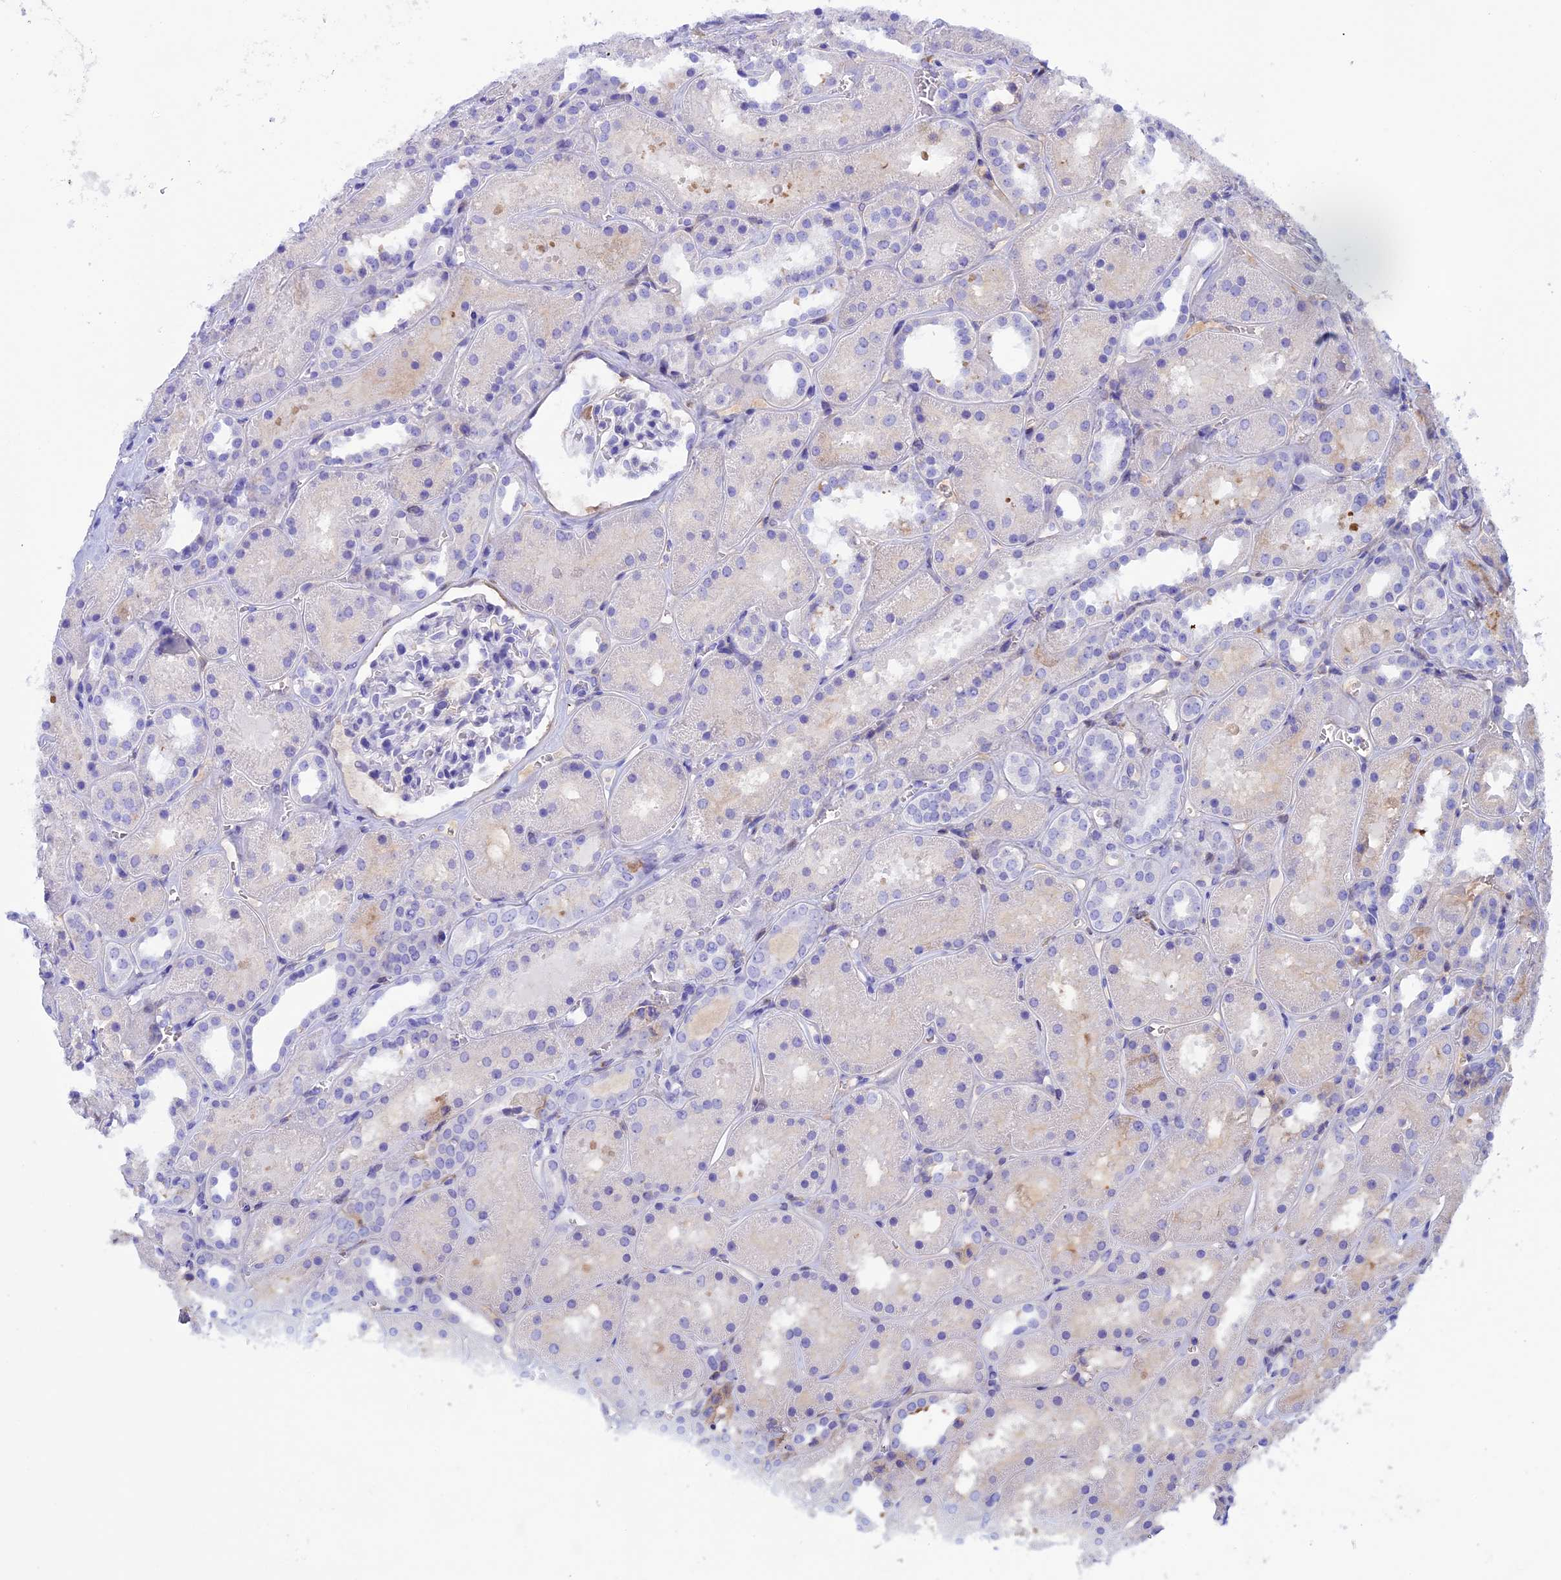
{"staining": {"intensity": "negative", "quantity": "none", "location": "none"}, "tissue": "kidney", "cell_type": "Cells in glomeruli", "image_type": "normal", "snomed": [{"axis": "morphology", "description": "Normal tissue, NOS"}, {"axis": "topography", "description": "Kidney"}], "caption": "This is an immunohistochemistry (IHC) image of unremarkable human kidney. There is no expression in cells in glomeruli.", "gene": "IGSF6", "patient": {"sex": "female", "age": 41}}